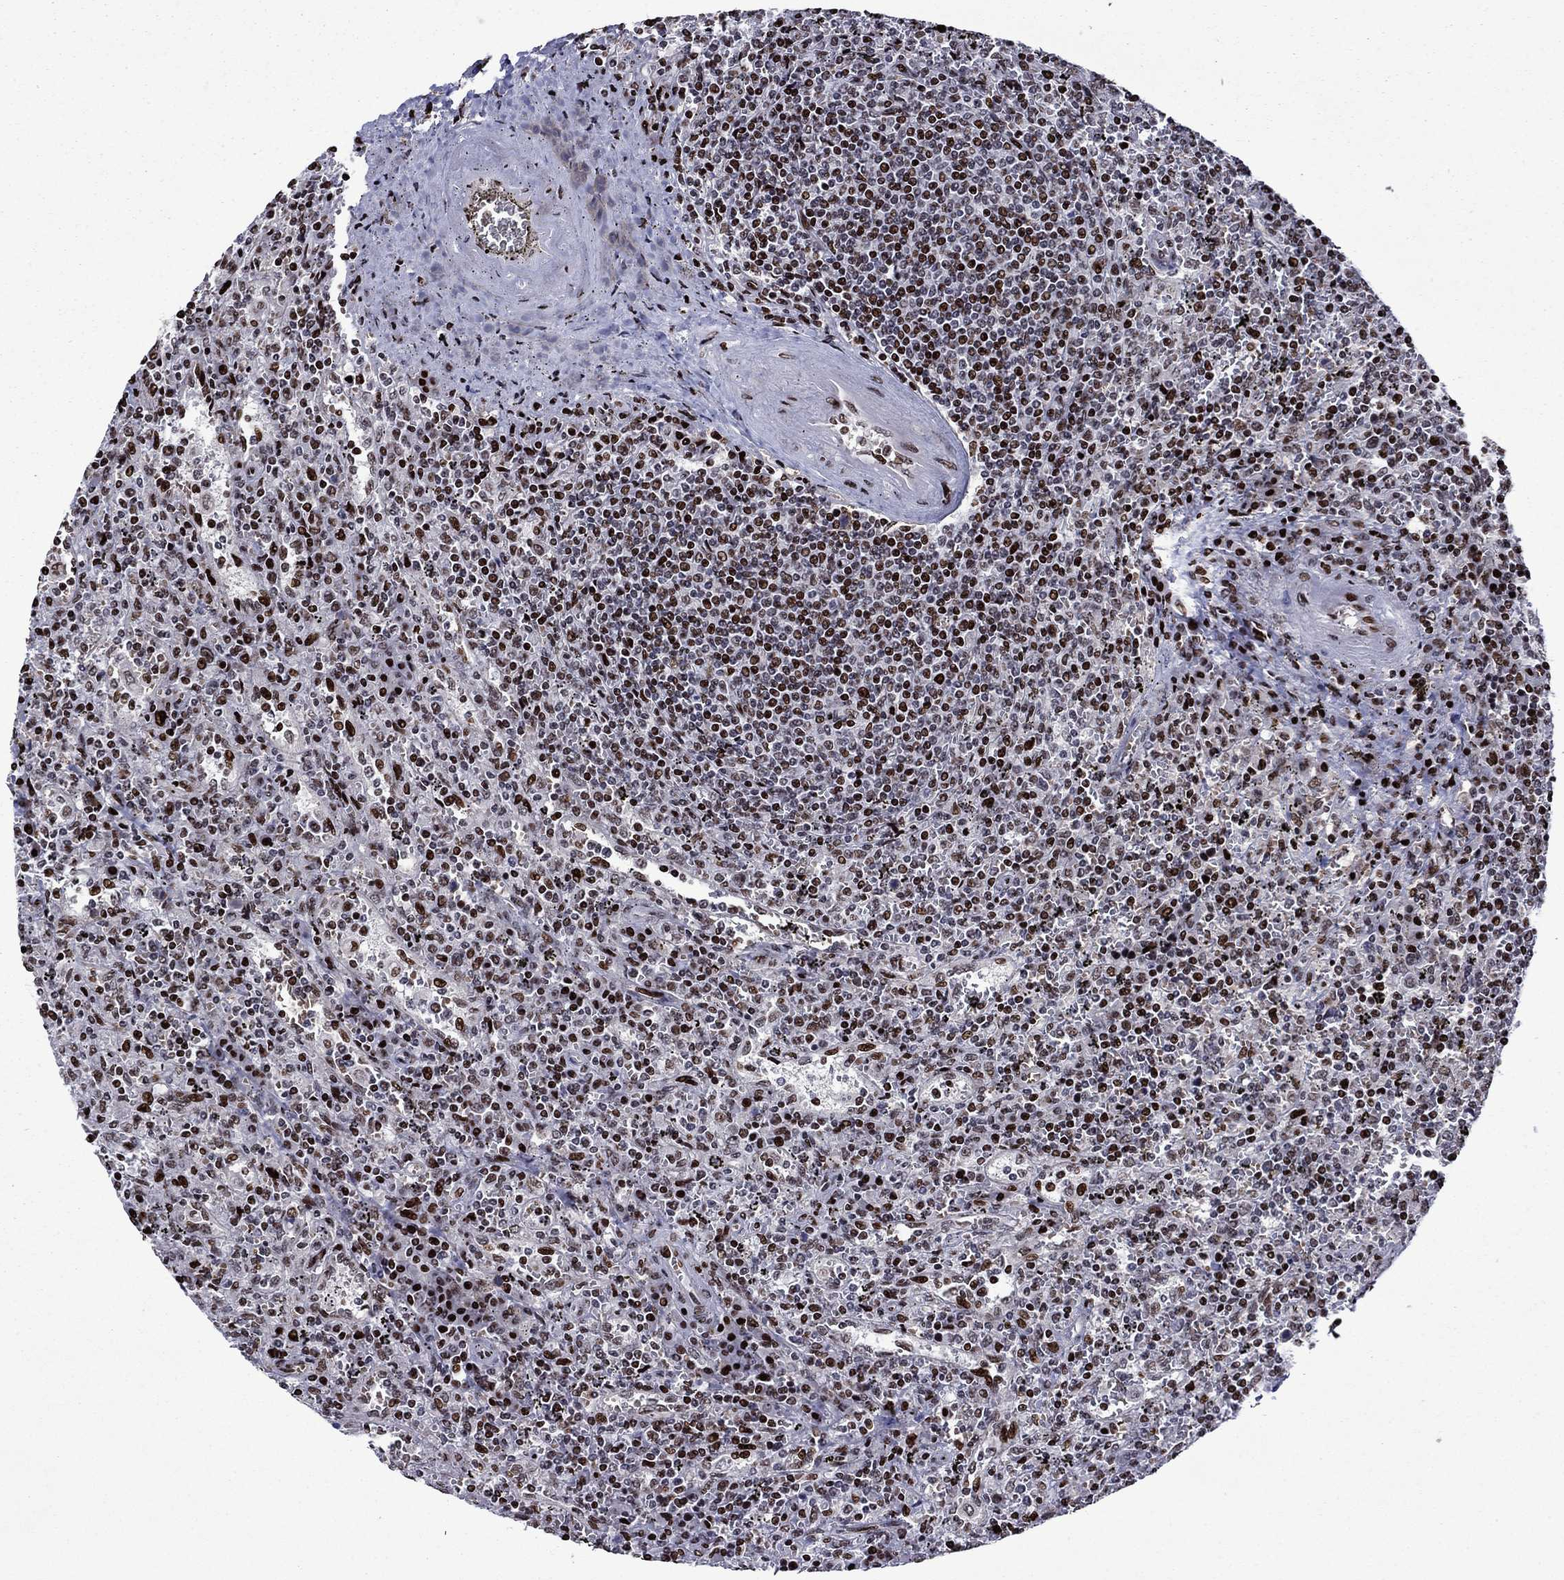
{"staining": {"intensity": "strong", "quantity": "25%-75%", "location": "nuclear"}, "tissue": "lymphoma", "cell_type": "Tumor cells", "image_type": "cancer", "snomed": [{"axis": "morphology", "description": "Malignant lymphoma, non-Hodgkin's type, Low grade"}, {"axis": "topography", "description": "Spleen"}], "caption": "Malignant lymphoma, non-Hodgkin's type (low-grade) stained with immunohistochemistry demonstrates strong nuclear positivity in about 25%-75% of tumor cells.", "gene": "LIMK1", "patient": {"sex": "male", "age": 62}}